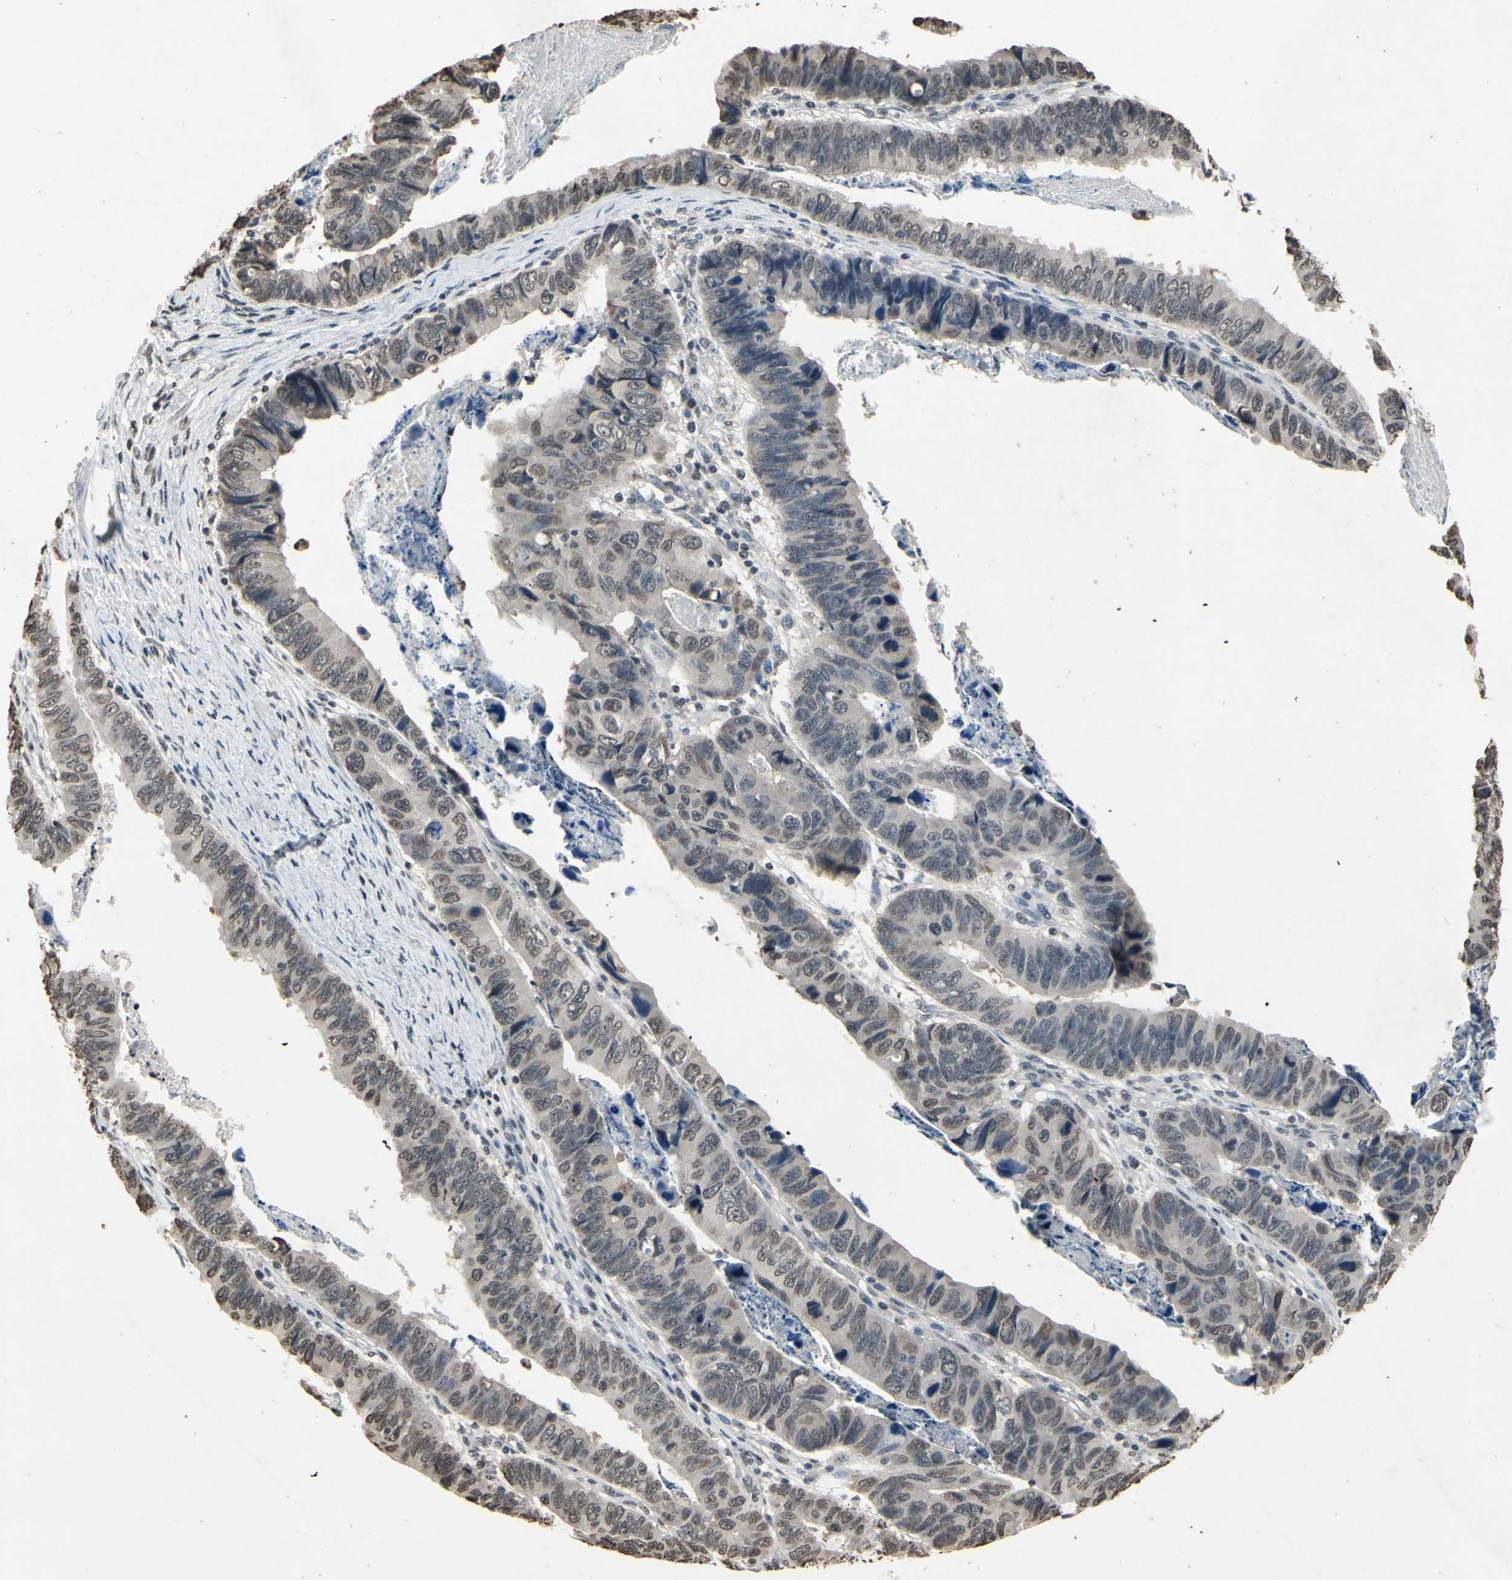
{"staining": {"intensity": "moderate", "quantity": "25%-75%", "location": "nuclear"}, "tissue": "stomach cancer", "cell_type": "Tumor cells", "image_type": "cancer", "snomed": [{"axis": "morphology", "description": "Adenocarcinoma, NOS"}, {"axis": "topography", "description": "Stomach, lower"}], "caption": "This is an image of immunohistochemistry staining of stomach adenocarcinoma, which shows moderate staining in the nuclear of tumor cells.", "gene": "HIPK2", "patient": {"sex": "male", "age": 77}}